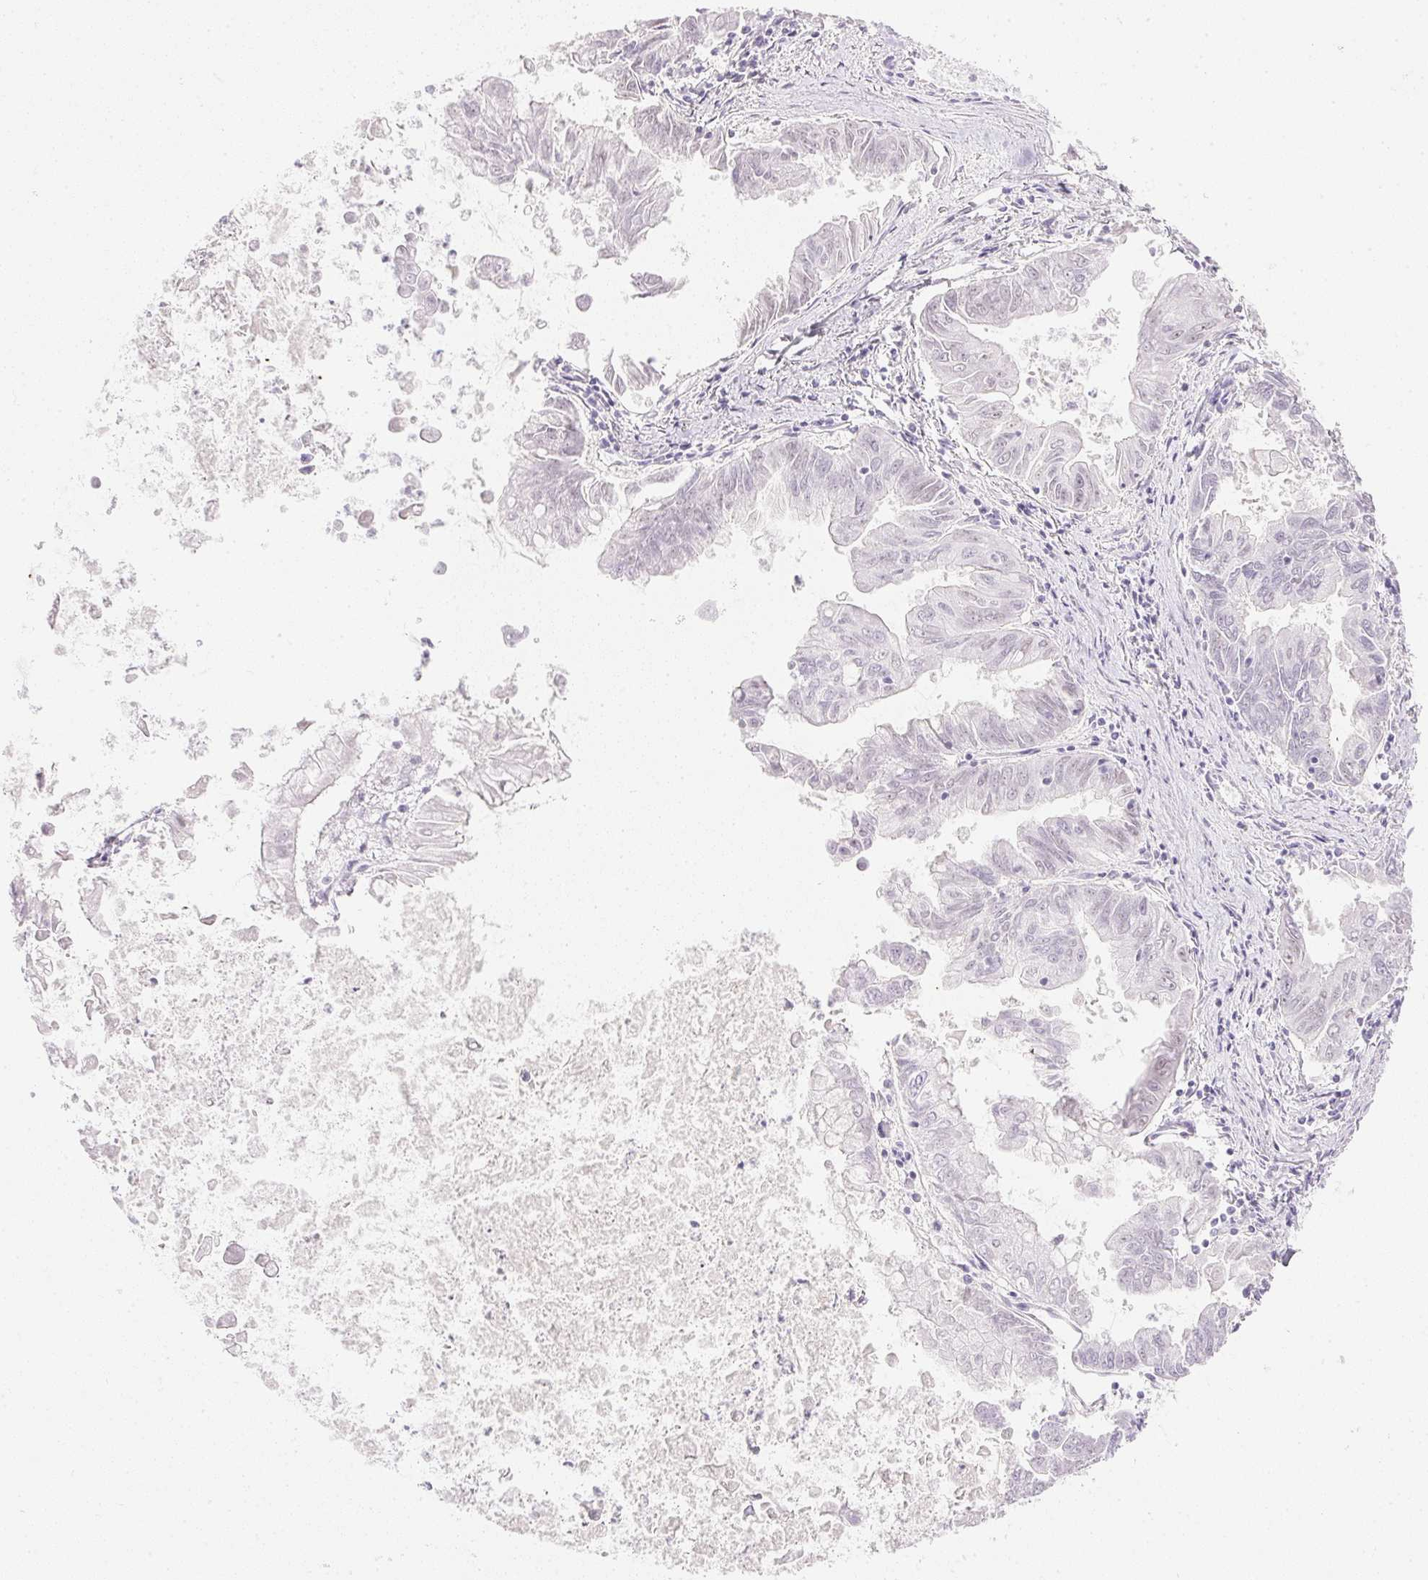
{"staining": {"intensity": "negative", "quantity": "none", "location": "none"}, "tissue": "stomach cancer", "cell_type": "Tumor cells", "image_type": "cancer", "snomed": [{"axis": "morphology", "description": "Adenocarcinoma, NOS"}, {"axis": "topography", "description": "Stomach, upper"}], "caption": "Tumor cells are negative for brown protein staining in stomach adenocarcinoma. (Immunohistochemistry, brightfield microscopy, high magnification).", "gene": "CPB1", "patient": {"sex": "male", "age": 80}}